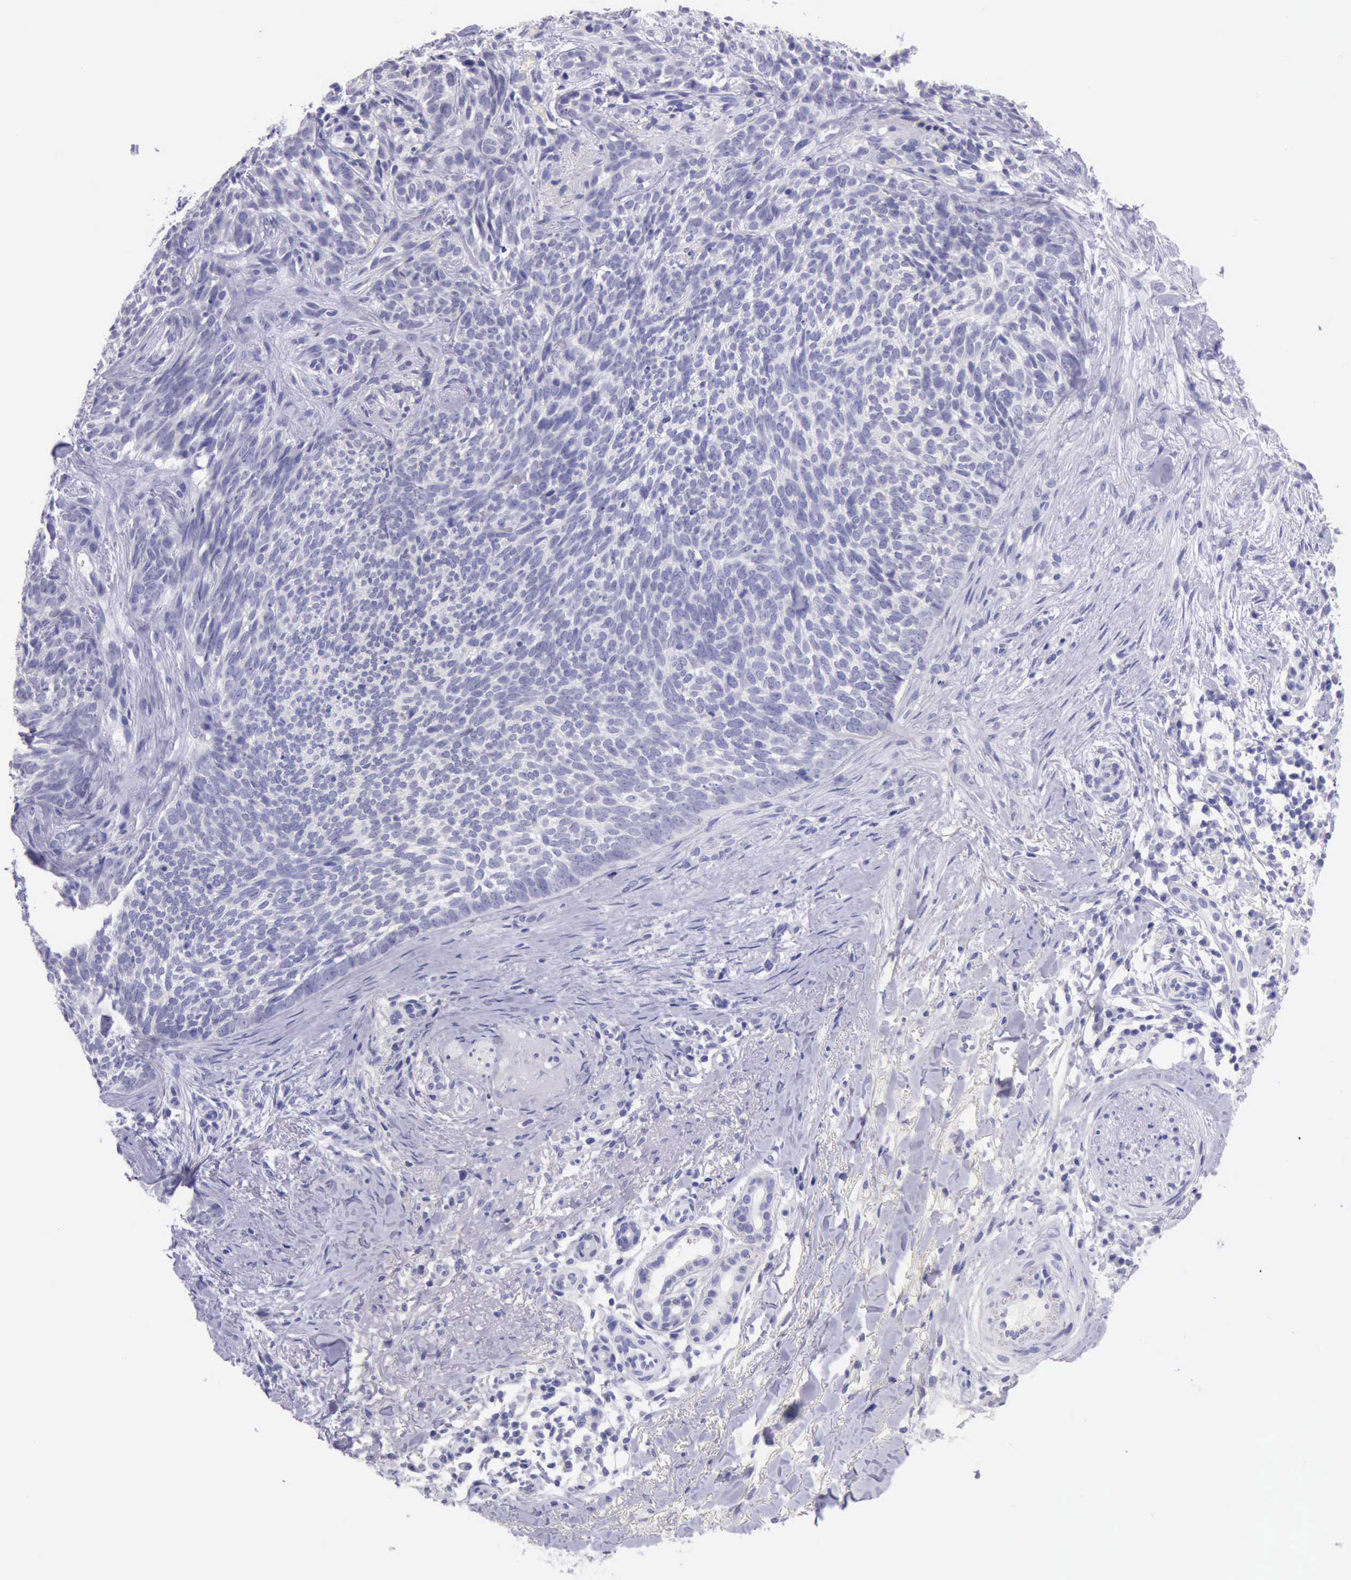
{"staining": {"intensity": "negative", "quantity": "none", "location": "none"}, "tissue": "skin cancer", "cell_type": "Tumor cells", "image_type": "cancer", "snomed": [{"axis": "morphology", "description": "Basal cell carcinoma"}, {"axis": "topography", "description": "Skin"}], "caption": "Micrograph shows no protein expression in tumor cells of skin cancer (basal cell carcinoma) tissue.", "gene": "LRFN5", "patient": {"sex": "female", "age": 81}}